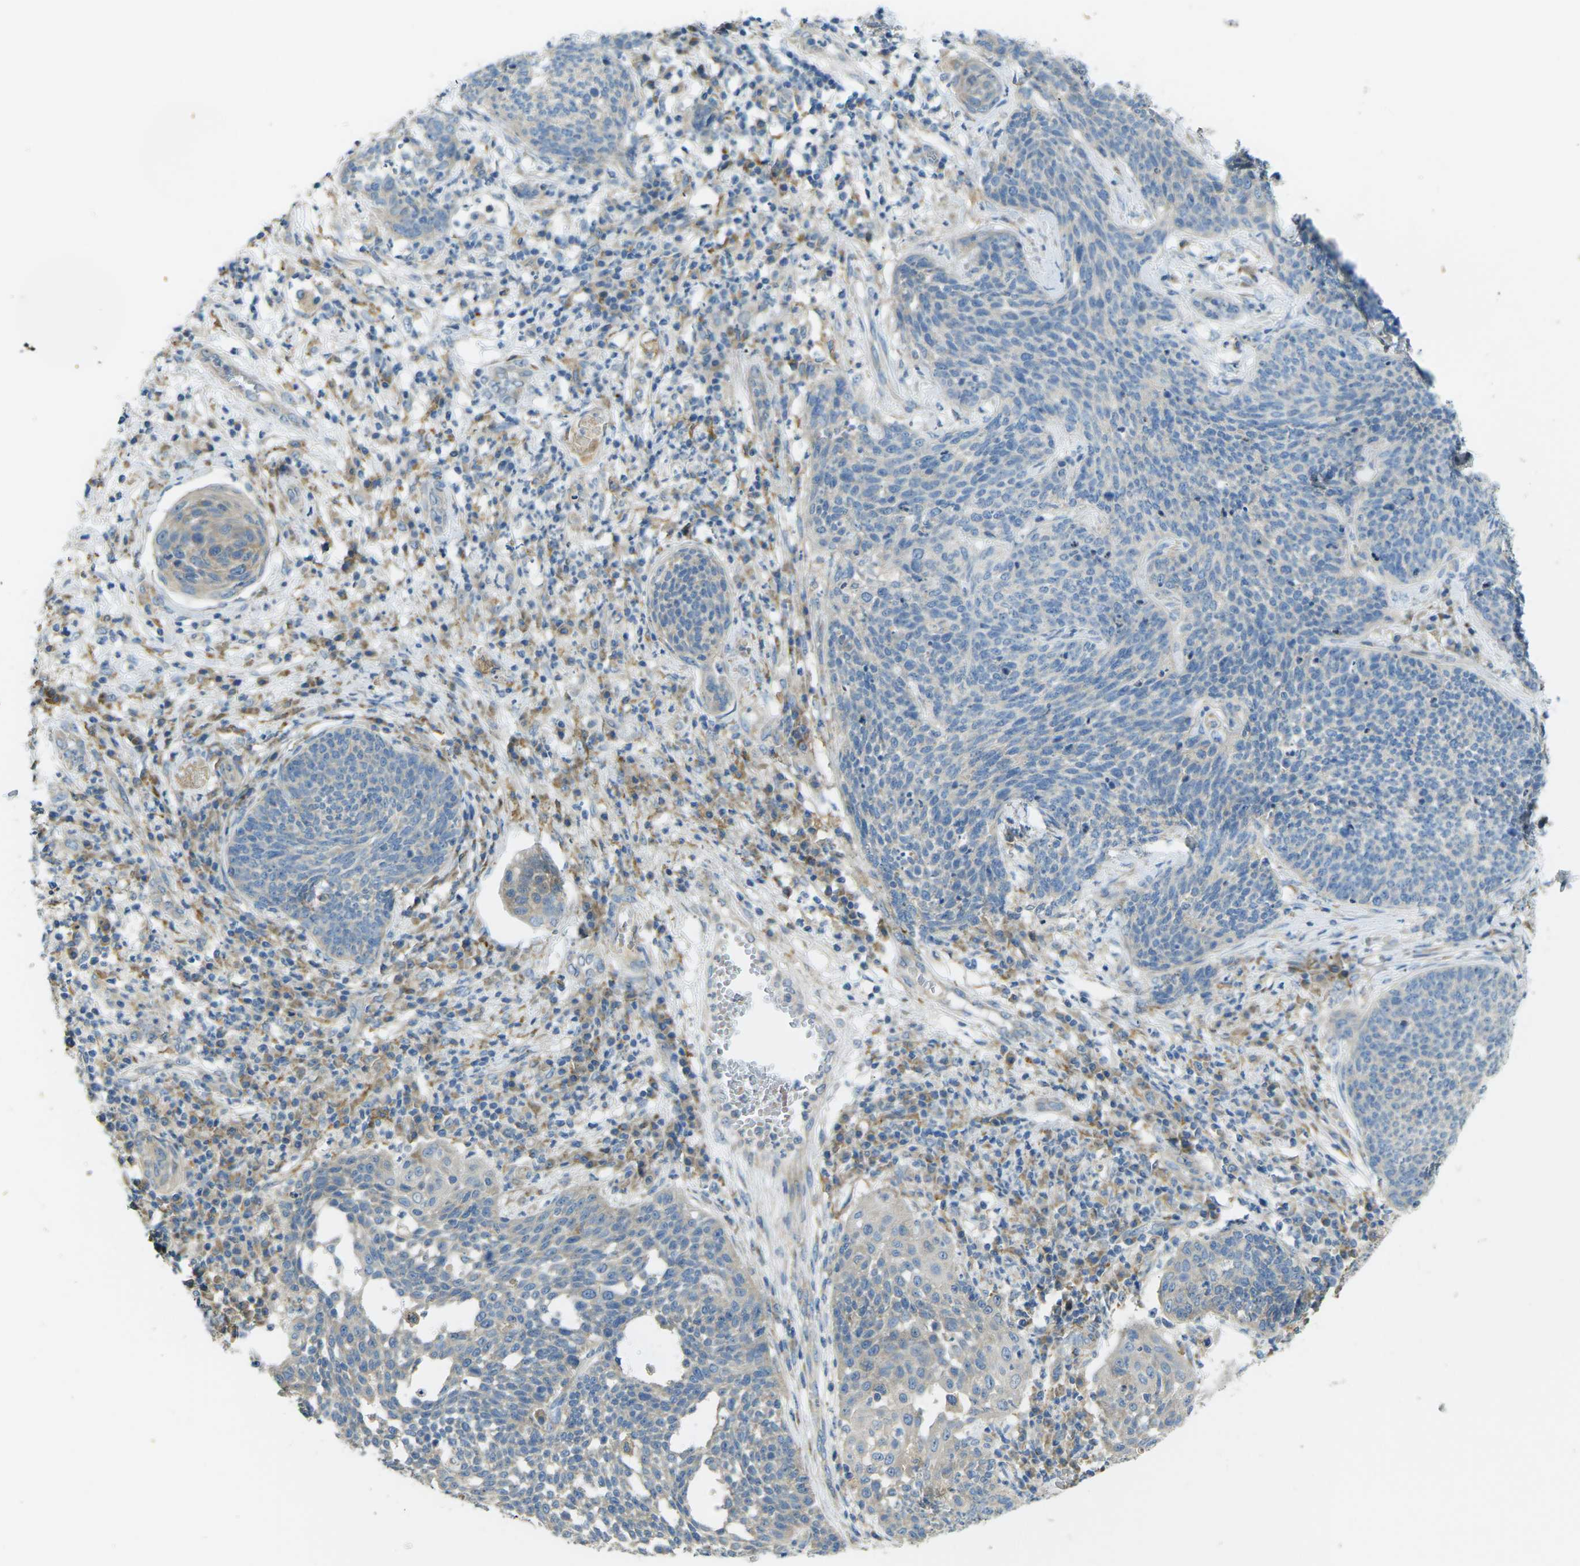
{"staining": {"intensity": "negative", "quantity": "none", "location": "none"}, "tissue": "cervical cancer", "cell_type": "Tumor cells", "image_type": "cancer", "snomed": [{"axis": "morphology", "description": "Squamous cell carcinoma, NOS"}, {"axis": "topography", "description": "Cervix"}], "caption": "The immunohistochemistry image has no significant expression in tumor cells of cervical squamous cell carcinoma tissue. (Stains: DAB (3,3'-diaminobenzidine) immunohistochemistry (IHC) with hematoxylin counter stain, Microscopy: brightfield microscopy at high magnification).", "gene": "MYLK4", "patient": {"sex": "female", "age": 34}}